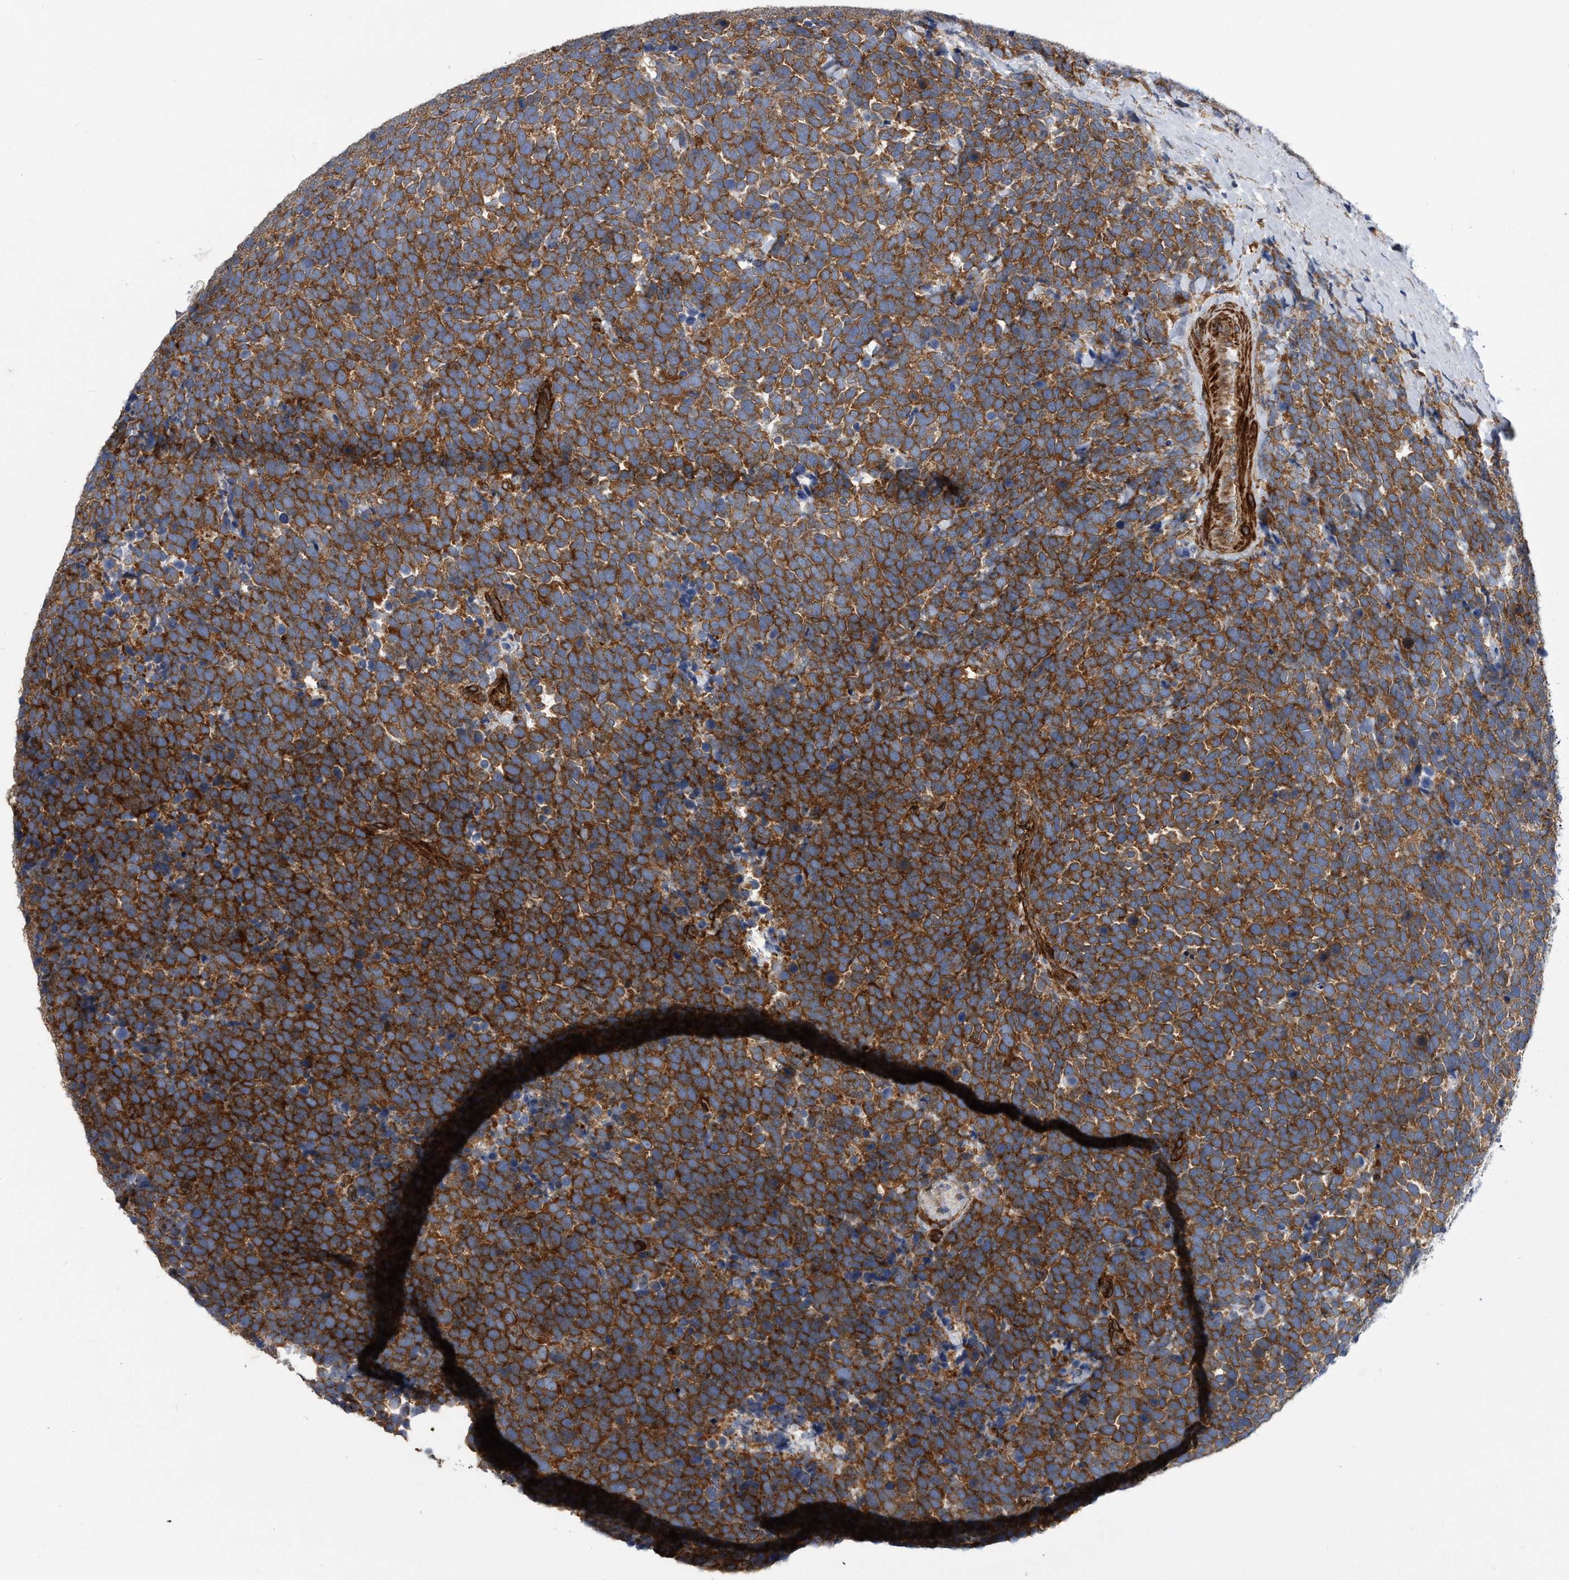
{"staining": {"intensity": "strong", "quantity": ">75%", "location": "cytoplasmic/membranous"}, "tissue": "urothelial cancer", "cell_type": "Tumor cells", "image_type": "cancer", "snomed": [{"axis": "morphology", "description": "Urothelial carcinoma, High grade"}, {"axis": "topography", "description": "Urinary bladder"}], "caption": "There is high levels of strong cytoplasmic/membranous positivity in tumor cells of urothelial carcinoma (high-grade), as demonstrated by immunohistochemical staining (brown color).", "gene": "EIF2B4", "patient": {"sex": "female", "age": 82}}